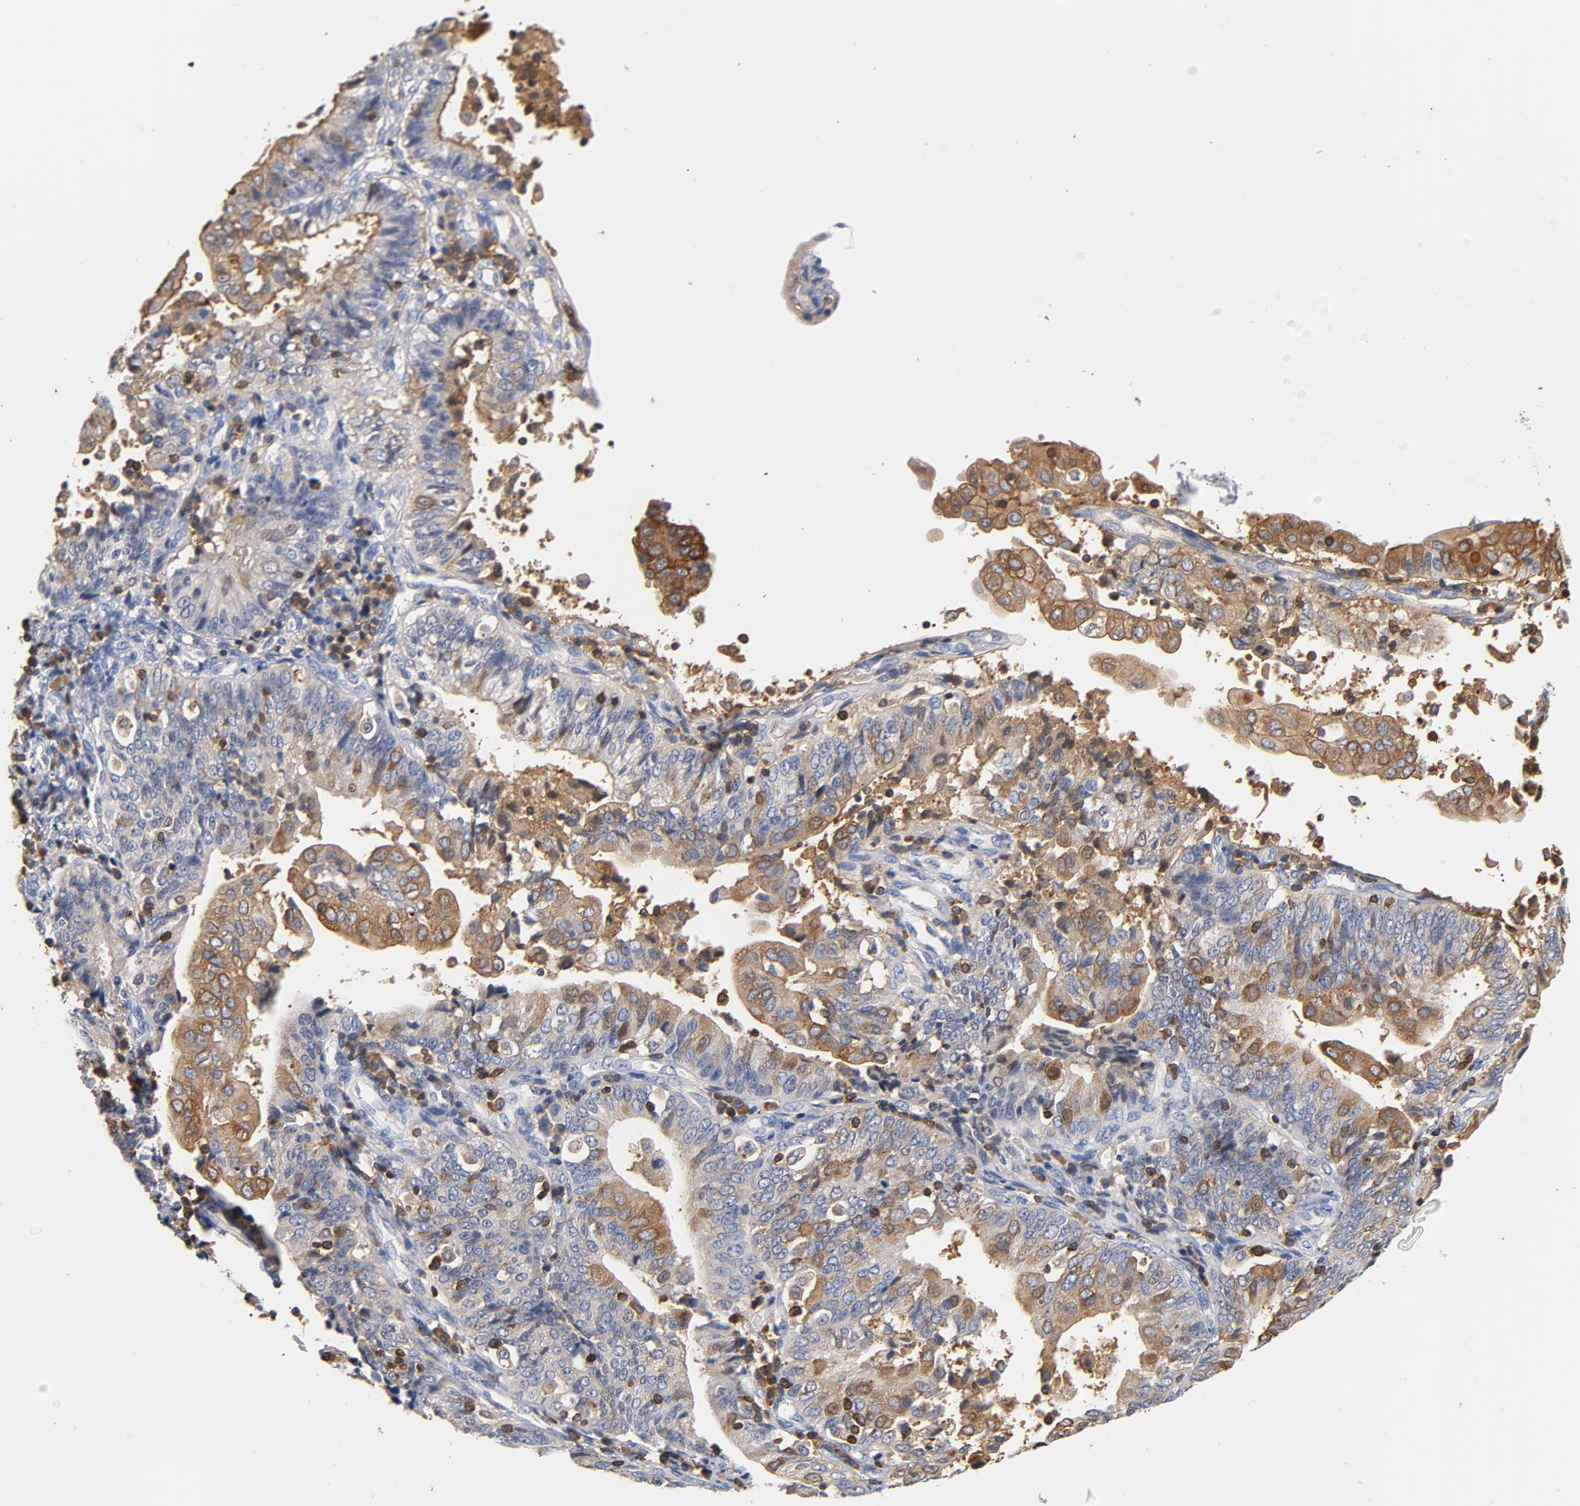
{"staining": {"intensity": "moderate", "quantity": "25%-75%", "location": "cytoplasmic/membranous"}, "tissue": "endometrial cancer", "cell_type": "Tumor cells", "image_type": "cancer", "snomed": [{"axis": "morphology", "description": "Adenocarcinoma, NOS"}, {"axis": "topography", "description": "Endometrium"}], "caption": "Adenocarcinoma (endometrial) tissue reveals moderate cytoplasmic/membranous expression in approximately 25%-75% of tumor cells", "gene": "EZR", "patient": {"sex": "female", "age": 75}}